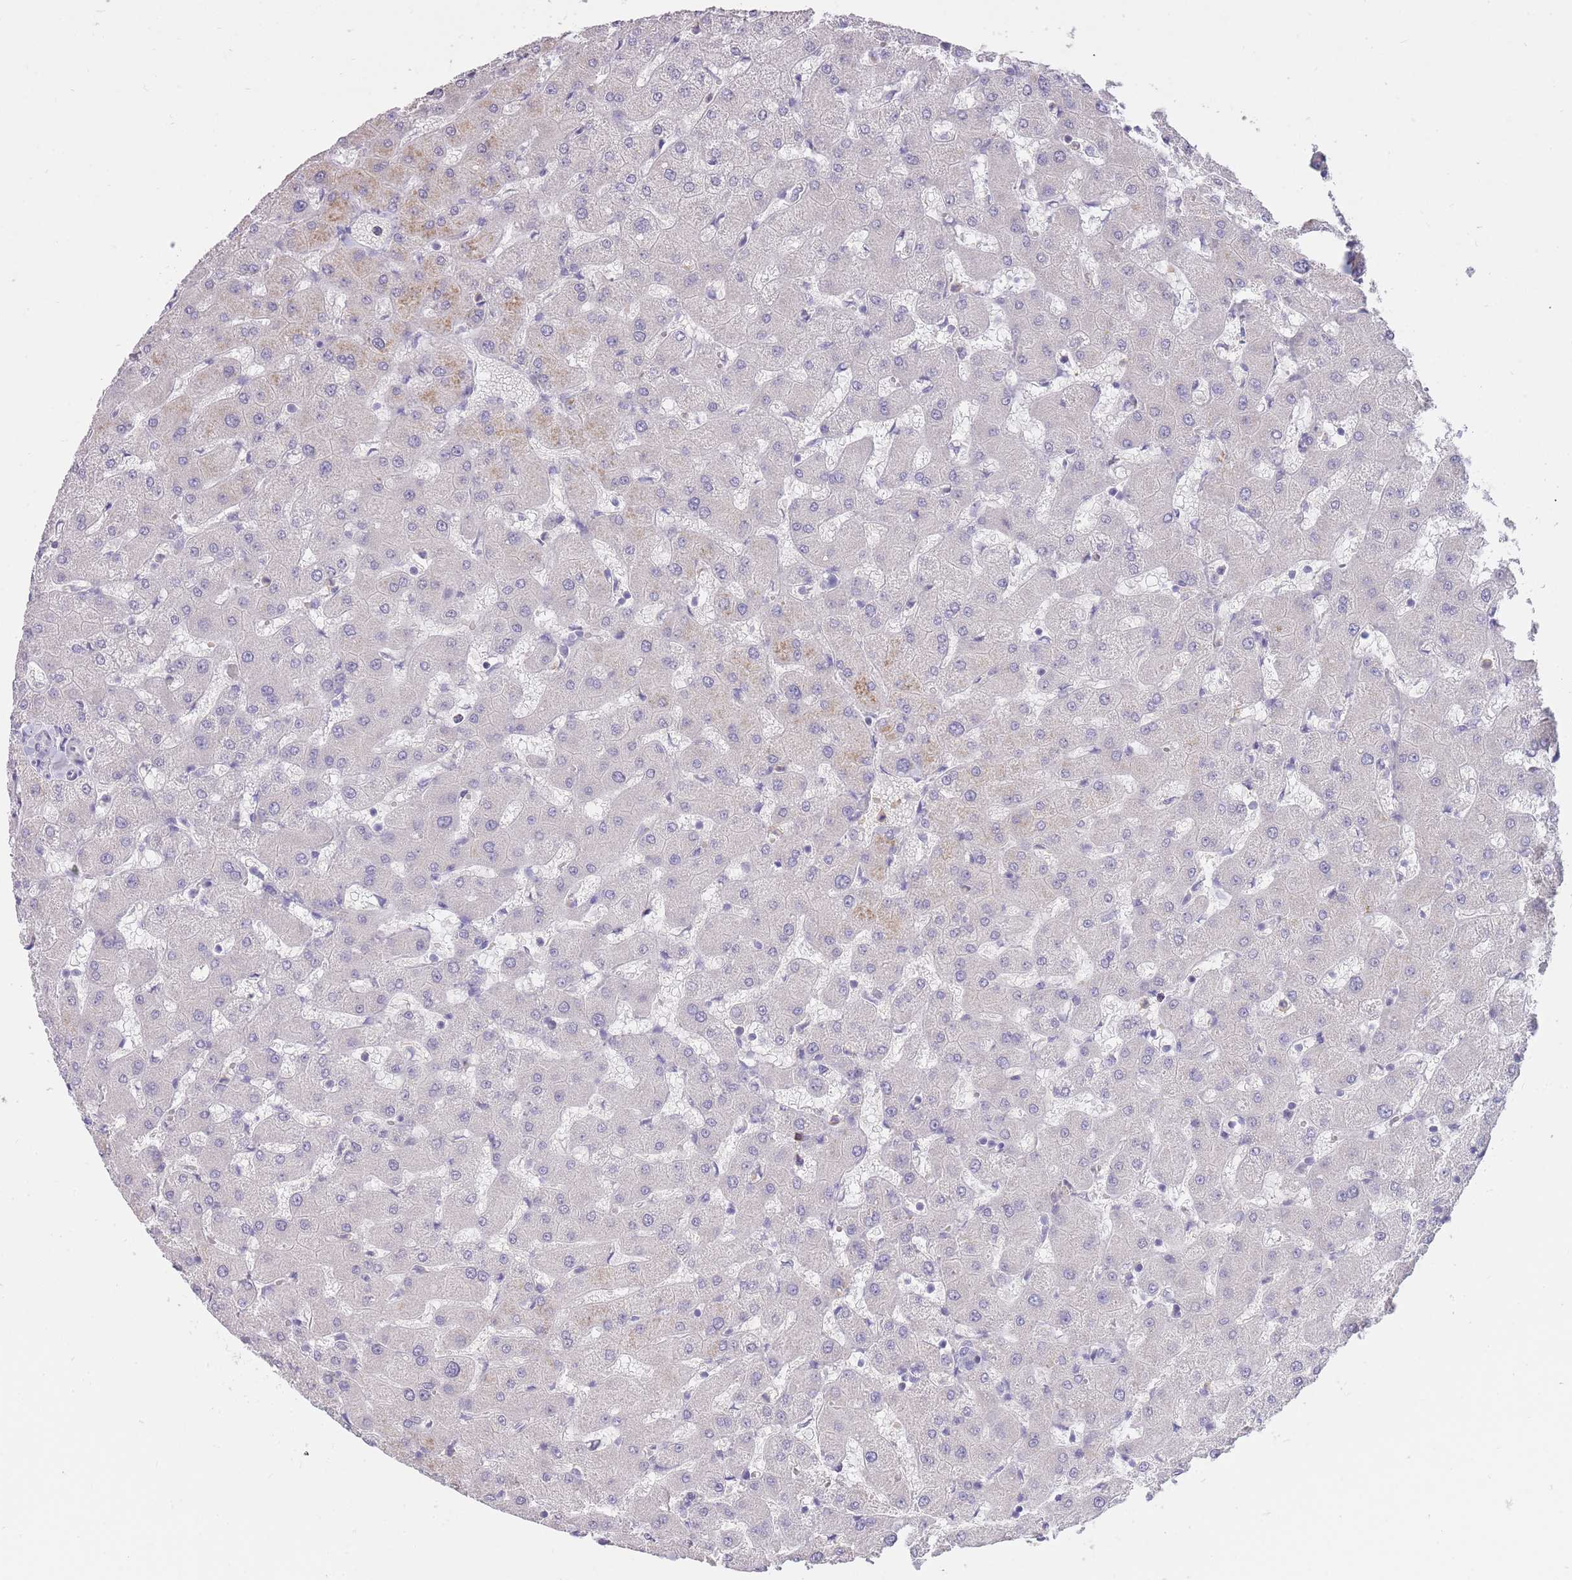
{"staining": {"intensity": "negative", "quantity": "none", "location": "none"}, "tissue": "liver", "cell_type": "Cholangiocytes", "image_type": "normal", "snomed": [{"axis": "morphology", "description": "Normal tissue, NOS"}, {"axis": "topography", "description": "Liver"}], "caption": "Immunohistochemistry of unremarkable liver displays no staining in cholangiocytes.", "gene": "FRG2B", "patient": {"sex": "female", "age": 63}}